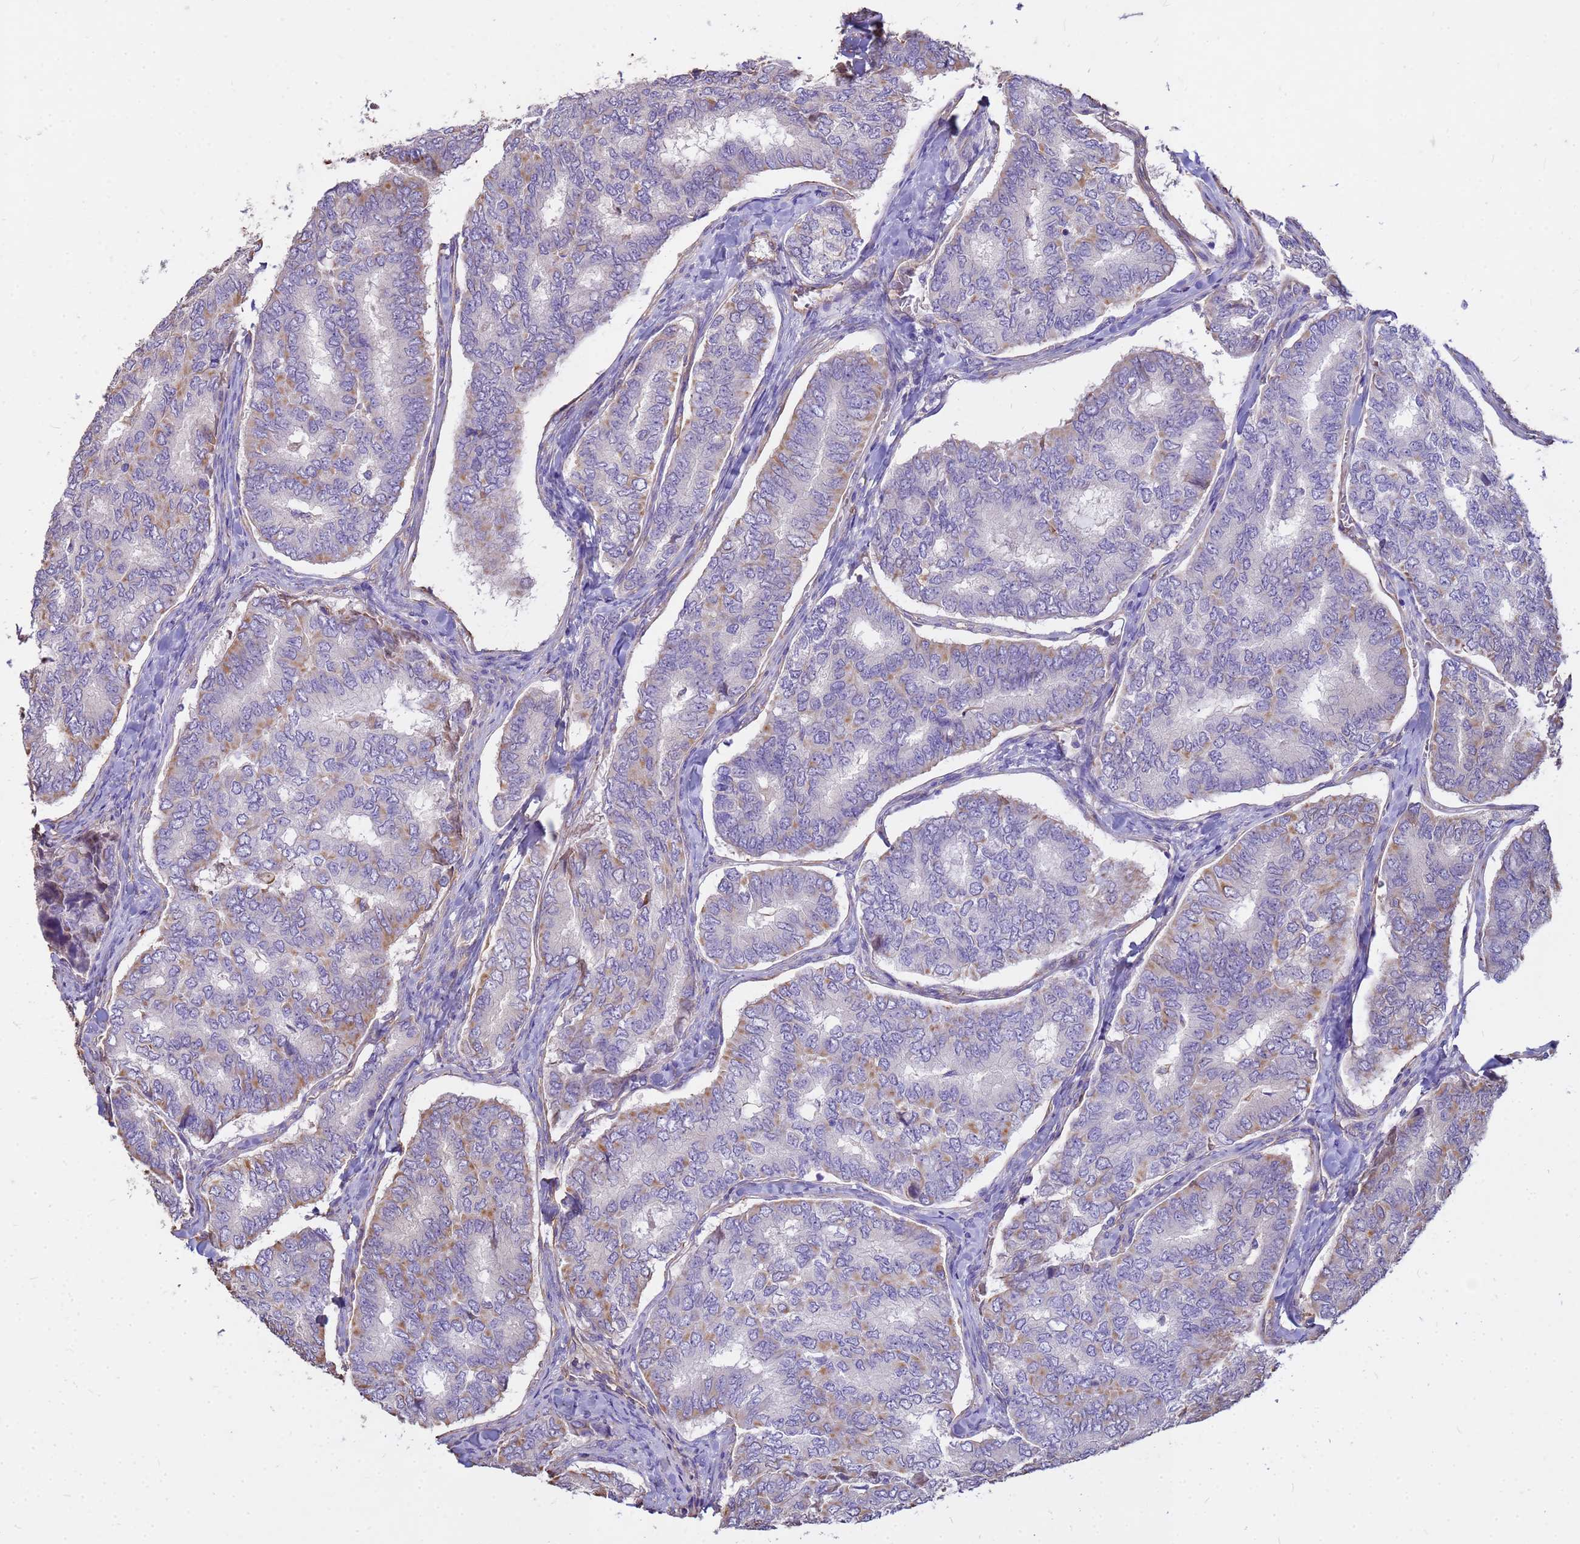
{"staining": {"intensity": "moderate", "quantity": "<25%", "location": "cytoplasmic/membranous"}, "tissue": "thyroid cancer", "cell_type": "Tumor cells", "image_type": "cancer", "snomed": [{"axis": "morphology", "description": "Papillary adenocarcinoma, NOS"}, {"axis": "topography", "description": "Thyroid gland"}], "caption": "Immunohistochemistry (IHC) micrograph of papillary adenocarcinoma (thyroid) stained for a protein (brown), which demonstrates low levels of moderate cytoplasmic/membranous expression in approximately <25% of tumor cells.", "gene": "TCEAL3", "patient": {"sex": "female", "age": 35}}